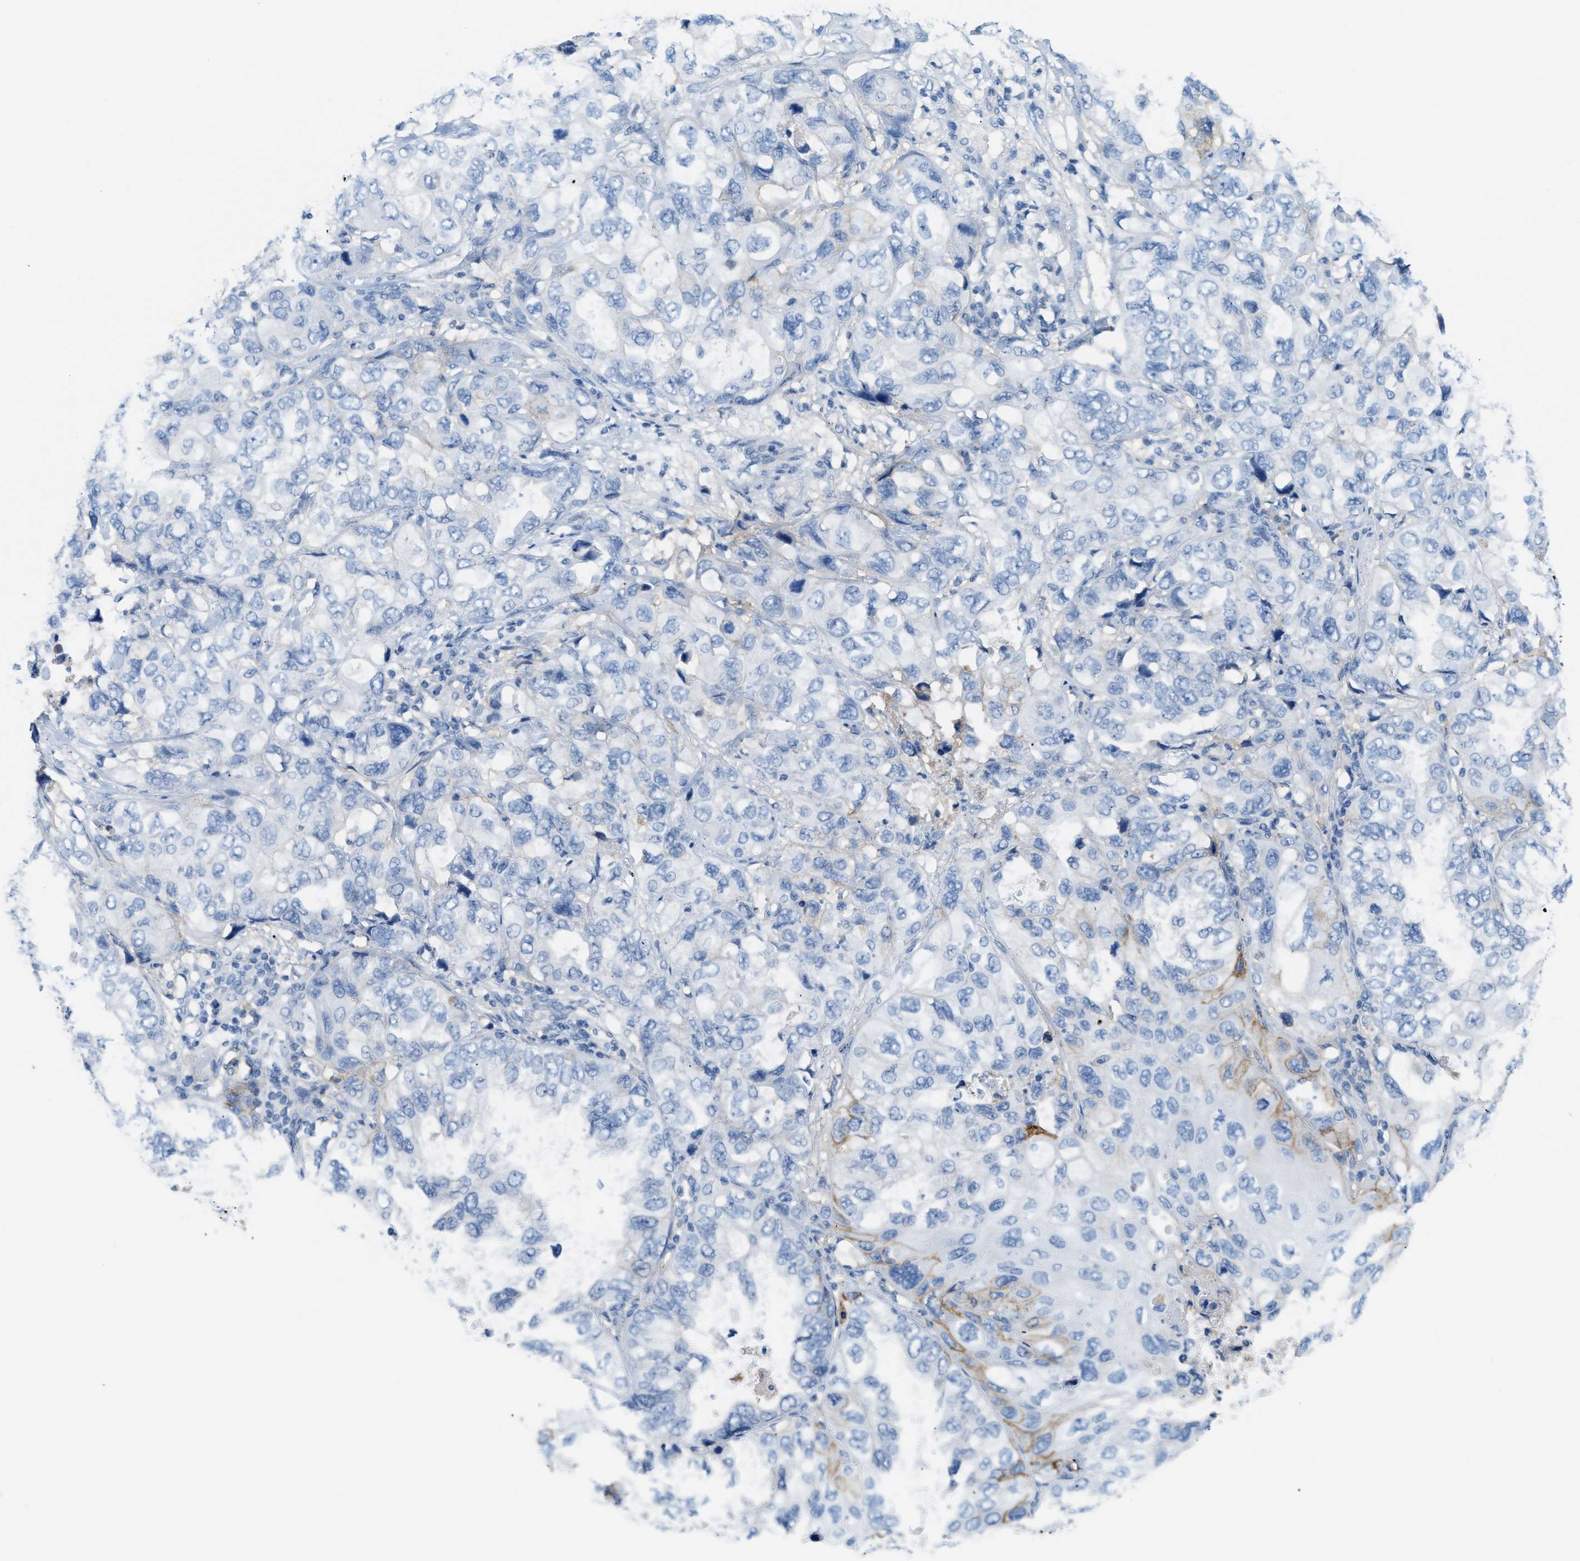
{"staining": {"intensity": "negative", "quantity": "none", "location": "none"}, "tissue": "lung cancer", "cell_type": "Tumor cells", "image_type": "cancer", "snomed": [{"axis": "morphology", "description": "Squamous cell carcinoma, NOS"}, {"axis": "topography", "description": "Lung"}], "caption": "Micrograph shows no protein positivity in tumor cells of lung cancer tissue. (DAB immunohistochemistry visualized using brightfield microscopy, high magnification).", "gene": "SLC3A2", "patient": {"sex": "female", "age": 73}}